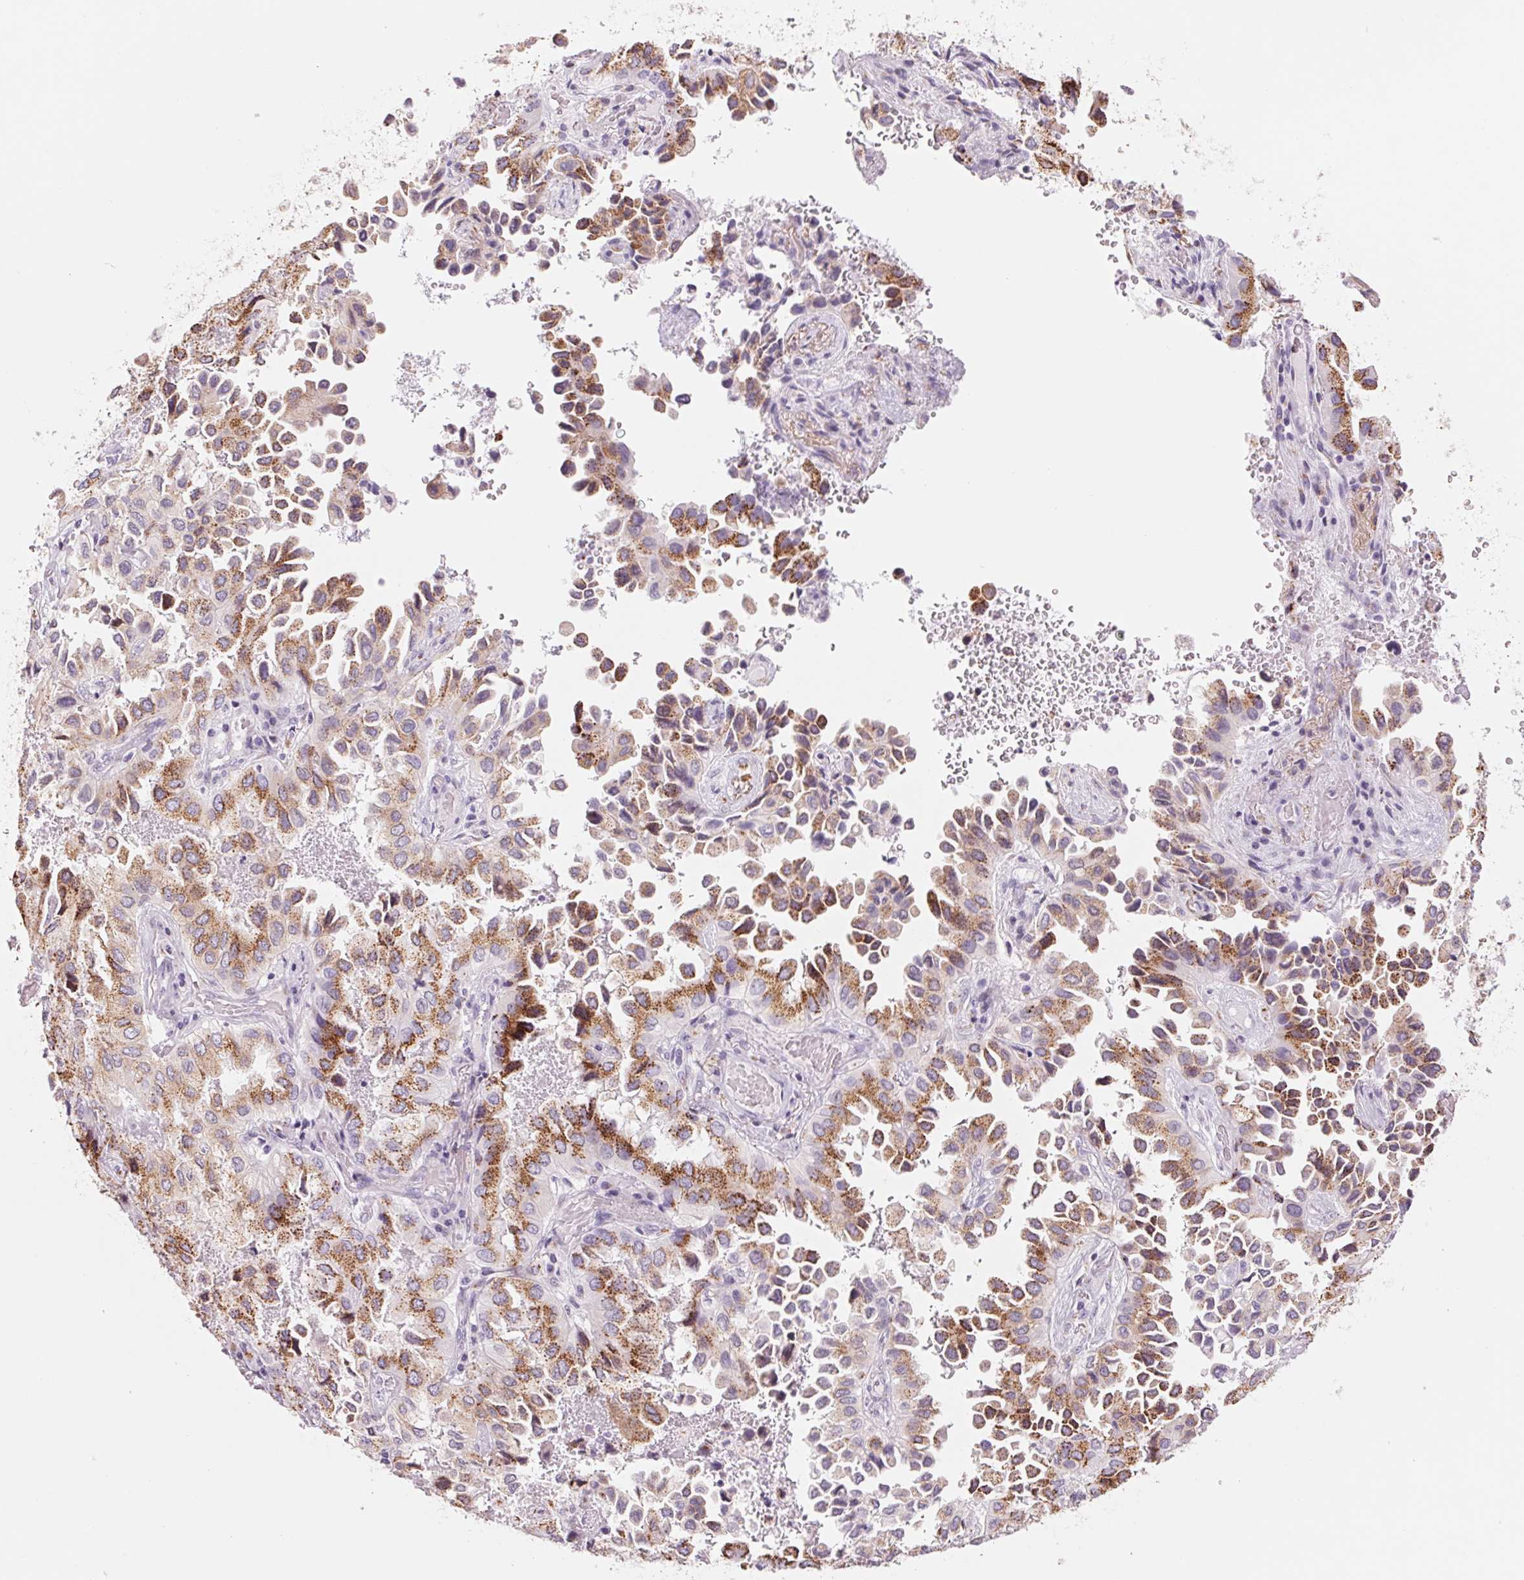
{"staining": {"intensity": "moderate", "quantity": ">75%", "location": "cytoplasmic/membranous"}, "tissue": "lung cancer", "cell_type": "Tumor cells", "image_type": "cancer", "snomed": [{"axis": "morphology", "description": "Aneuploidy"}, {"axis": "morphology", "description": "Adenocarcinoma, NOS"}, {"axis": "morphology", "description": "Adenocarcinoma, metastatic, NOS"}, {"axis": "topography", "description": "Lymph node"}, {"axis": "topography", "description": "Lung"}], "caption": "Tumor cells reveal moderate cytoplasmic/membranous expression in about >75% of cells in lung cancer. (IHC, brightfield microscopy, high magnification).", "gene": "GALNT7", "patient": {"sex": "female", "age": 48}}